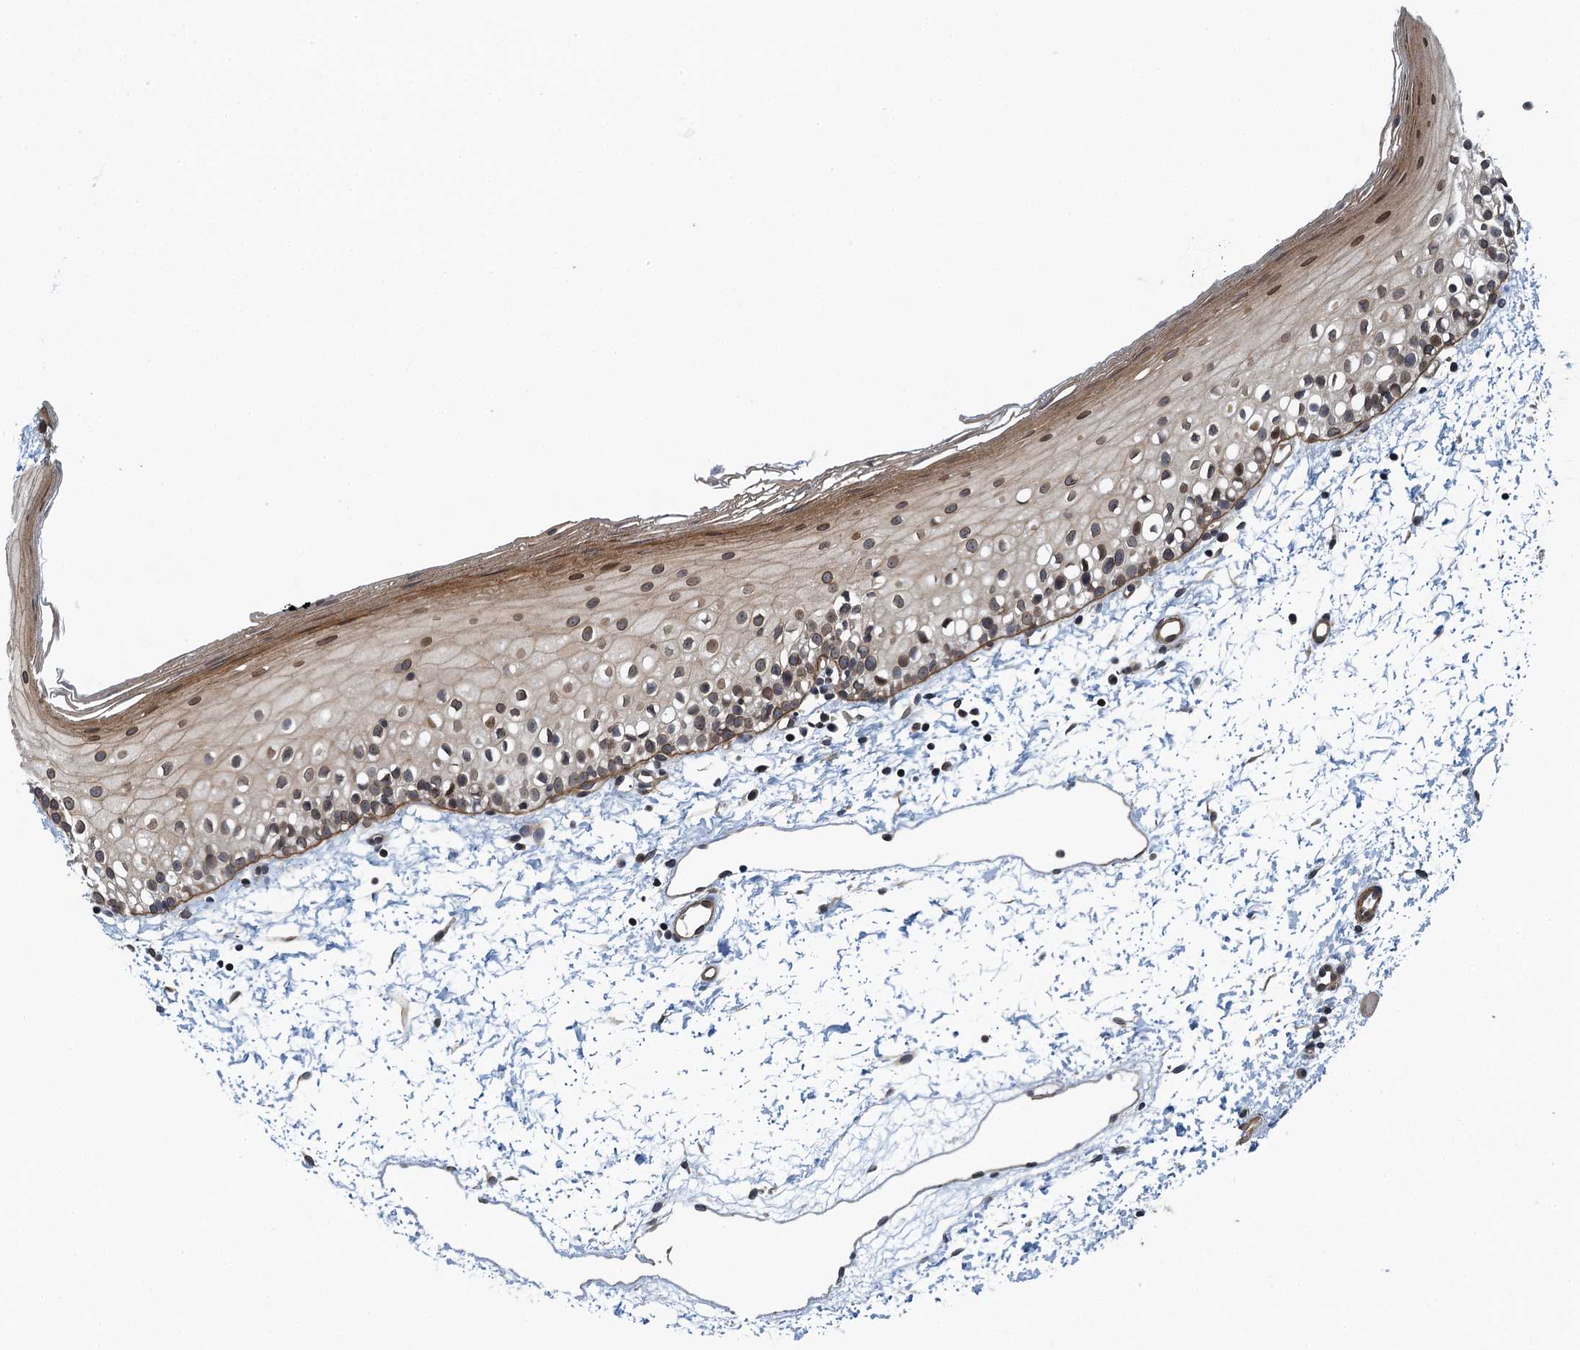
{"staining": {"intensity": "moderate", "quantity": "25%-75%", "location": "cytoplasmic/membranous,nuclear"}, "tissue": "oral mucosa", "cell_type": "Squamous epithelial cells", "image_type": "normal", "snomed": [{"axis": "morphology", "description": "Normal tissue, NOS"}, {"axis": "topography", "description": "Oral tissue"}], "caption": "Human oral mucosa stained for a protein (brown) exhibits moderate cytoplasmic/membranous,nuclear positive staining in about 25%-75% of squamous epithelial cells.", "gene": "CCDC34", "patient": {"sex": "male", "age": 28}}